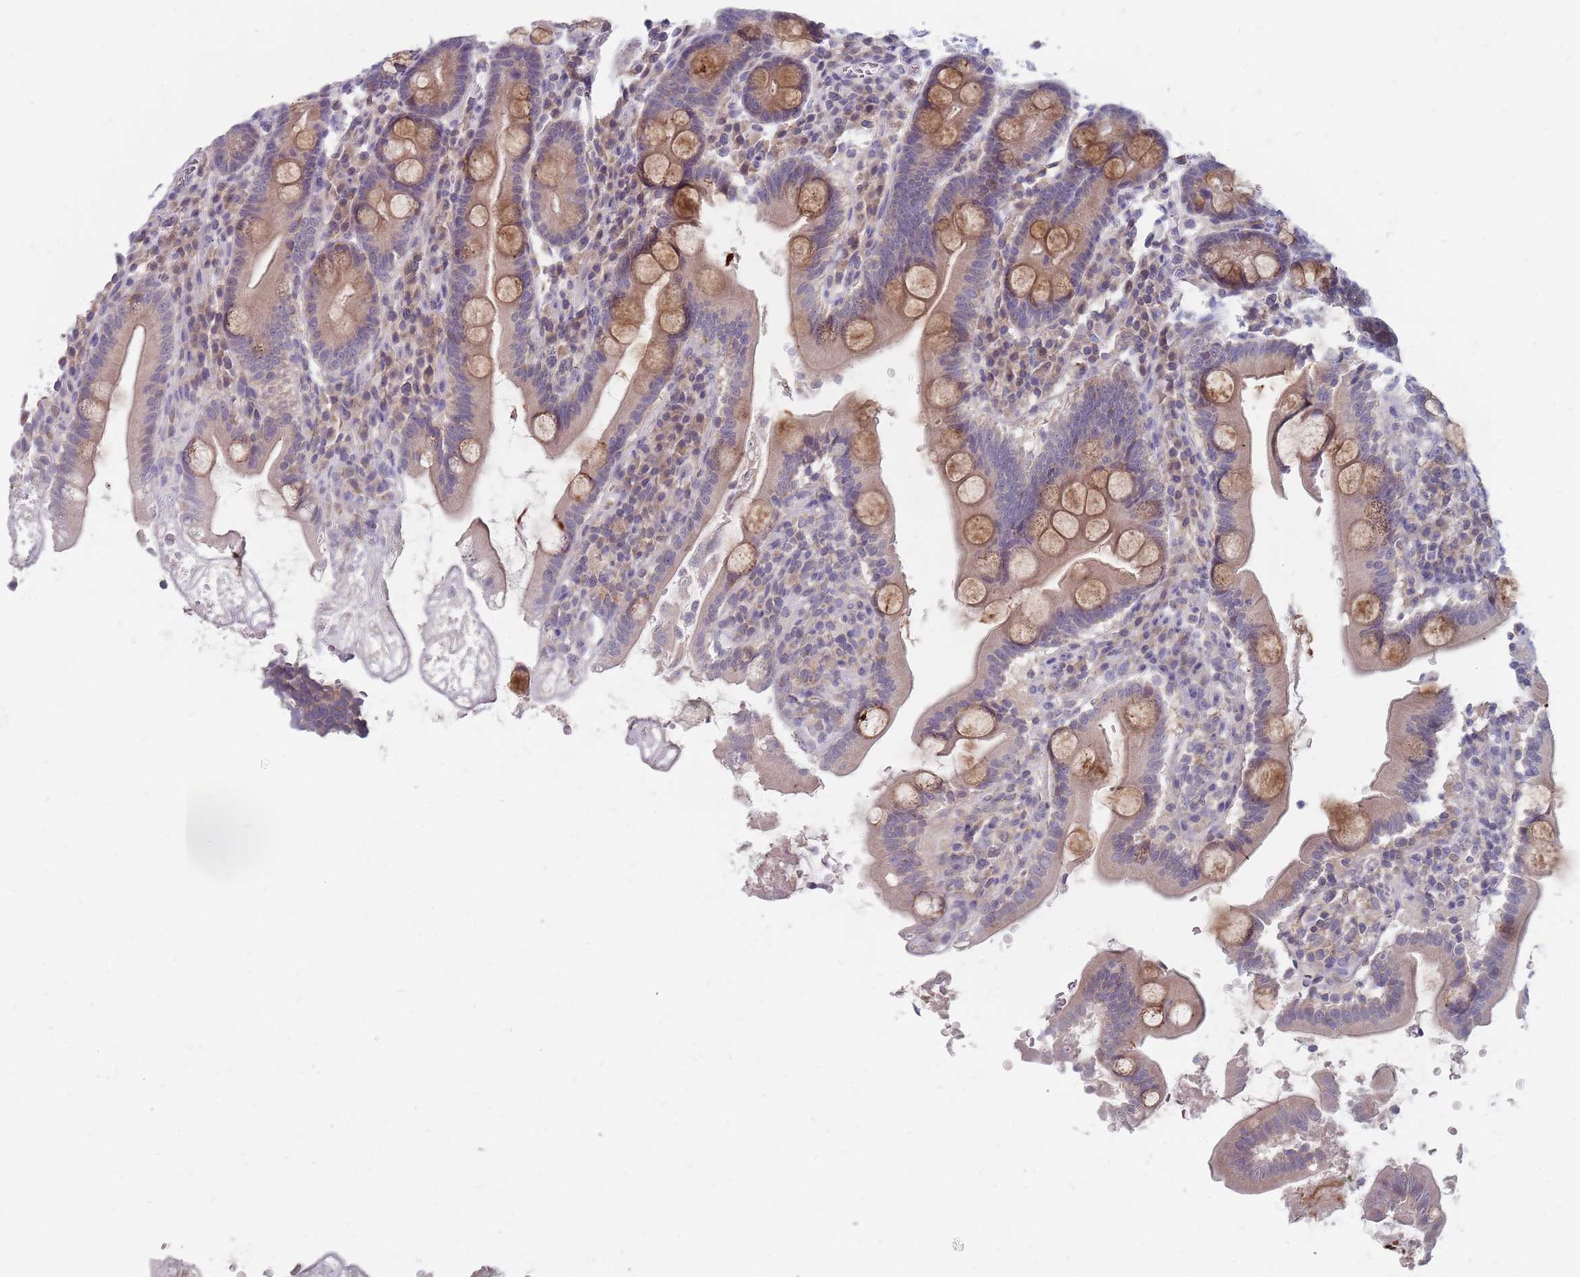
{"staining": {"intensity": "moderate", "quantity": "25%-75%", "location": "cytoplasmic/membranous"}, "tissue": "duodenum", "cell_type": "Glandular cells", "image_type": "normal", "snomed": [{"axis": "morphology", "description": "Normal tissue, NOS"}, {"axis": "topography", "description": "Duodenum"}], "caption": "A brown stain shows moderate cytoplasmic/membranous staining of a protein in glandular cells of benign duodenum. Nuclei are stained in blue.", "gene": "CMTR2", "patient": {"sex": "male", "age": 35}}